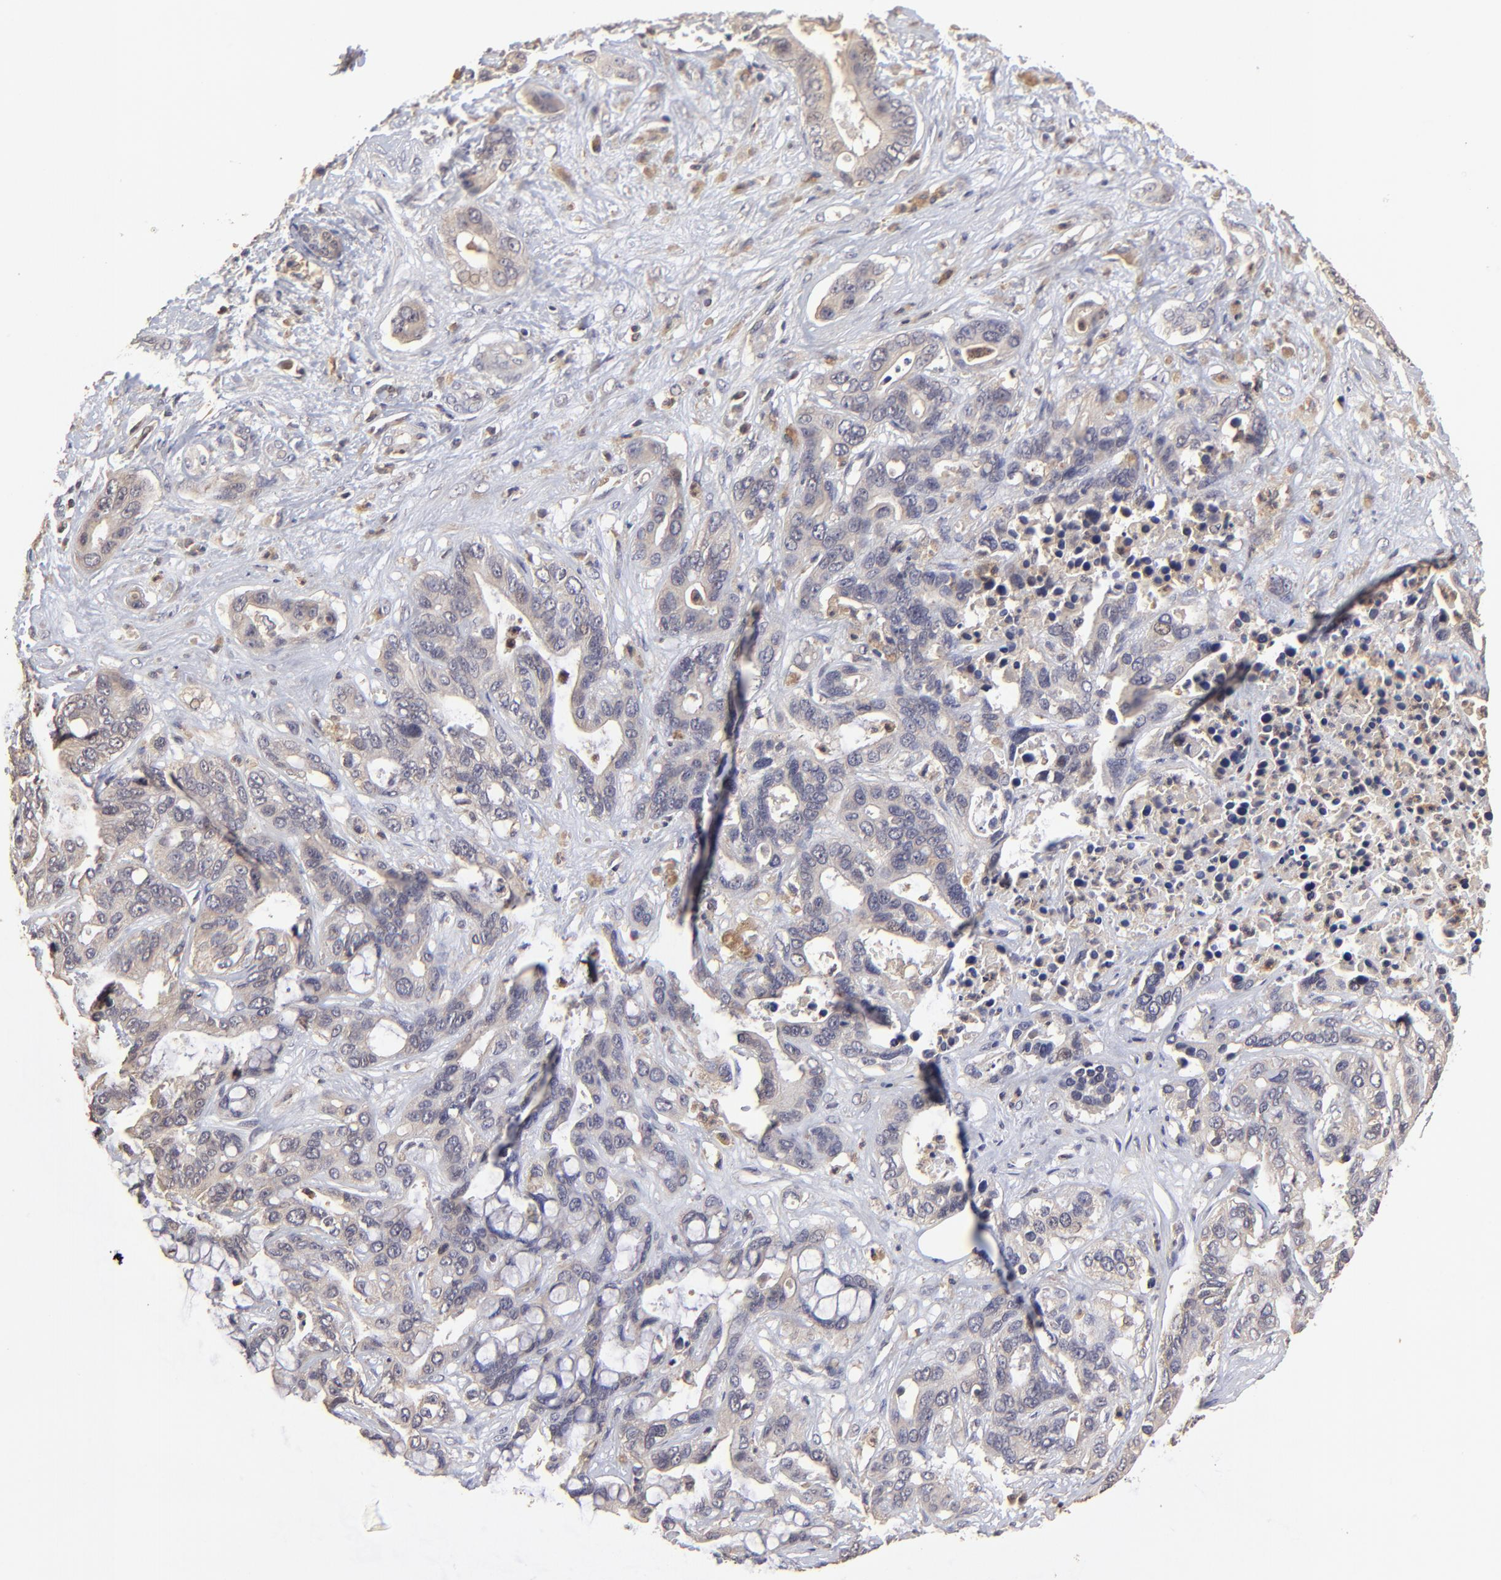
{"staining": {"intensity": "weak", "quantity": ">75%", "location": "cytoplasmic/membranous"}, "tissue": "liver cancer", "cell_type": "Tumor cells", "image_type": "cancer", "snomed": [{"axis": "morphology", "description": "Cholangiocarcinoma"}, {"axis": "topography", "description": "Liver"}], "caption": "This micrograph reveals liver cancer (cholangiocarcinoma) stained with IHC to label a protein in brown. The cytoplasmic/membranous of tumor cells show weak positivity for the protein. Nuclei are counter-stained blue.", "gene": "STON2", "patient": {"sex": "female", "age": 65}}